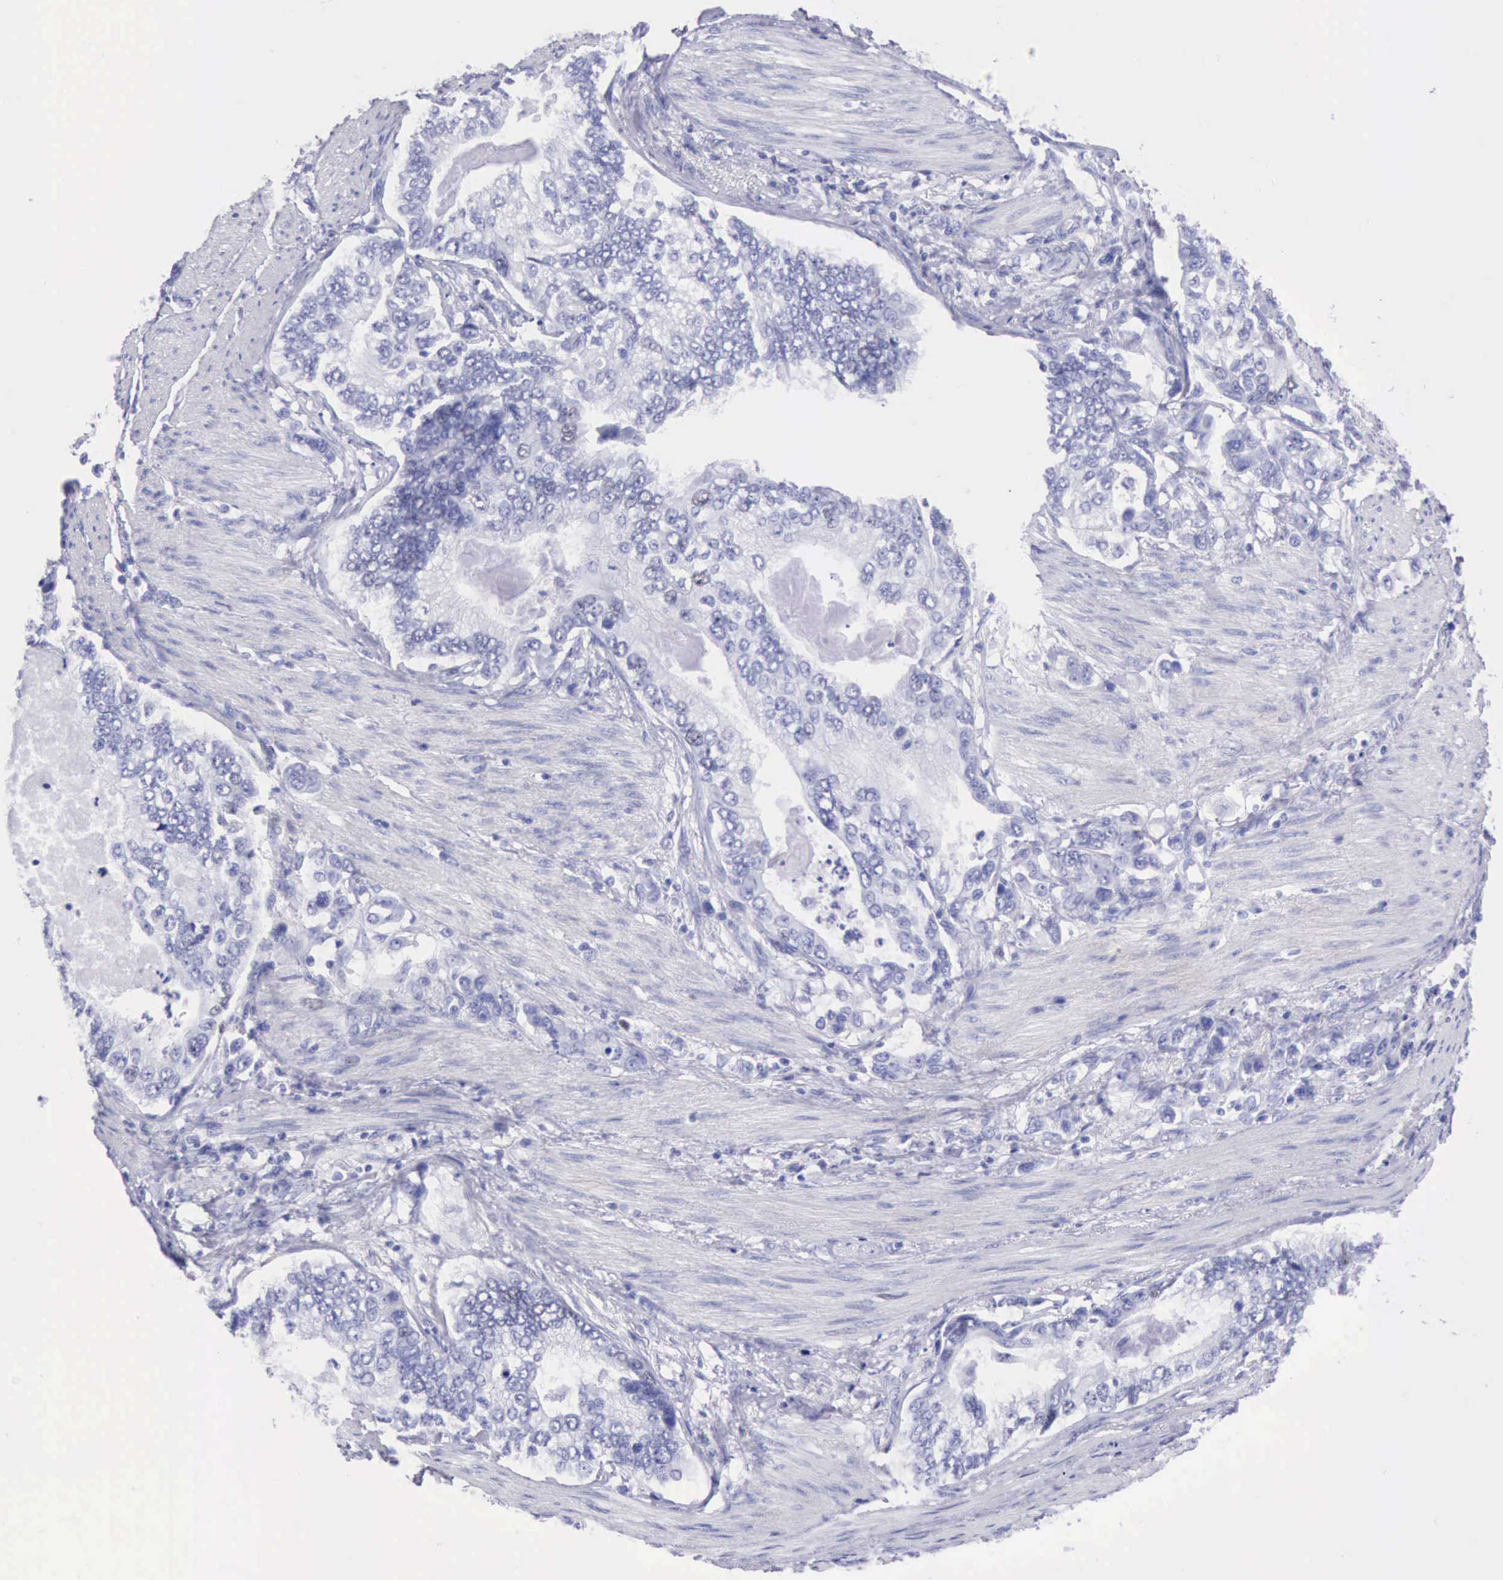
{"staining": {"intensity": "negative", "quantity": "none", "location": "none"}, "tissue": "stomach cancer", "cell_type": "Tumor cells", "image_type": "cancer", "snomed": [{"axis": "morphology", "description": "Adenocarcinoma, NOS"}, {"axis": "topography", "description": "Pancreas"}, {"axis": "topography", "description": "Stomach, upper"}], "caption": "Immunohistochemistry micrograph of neoplastic tissue: stomach cancer stained with DAB (3,3'-diaminobenzidine) displays no significant protein expression in tumor cells.", "gene": "MCM2", "patient": {"sex": "male", "age": 77}}